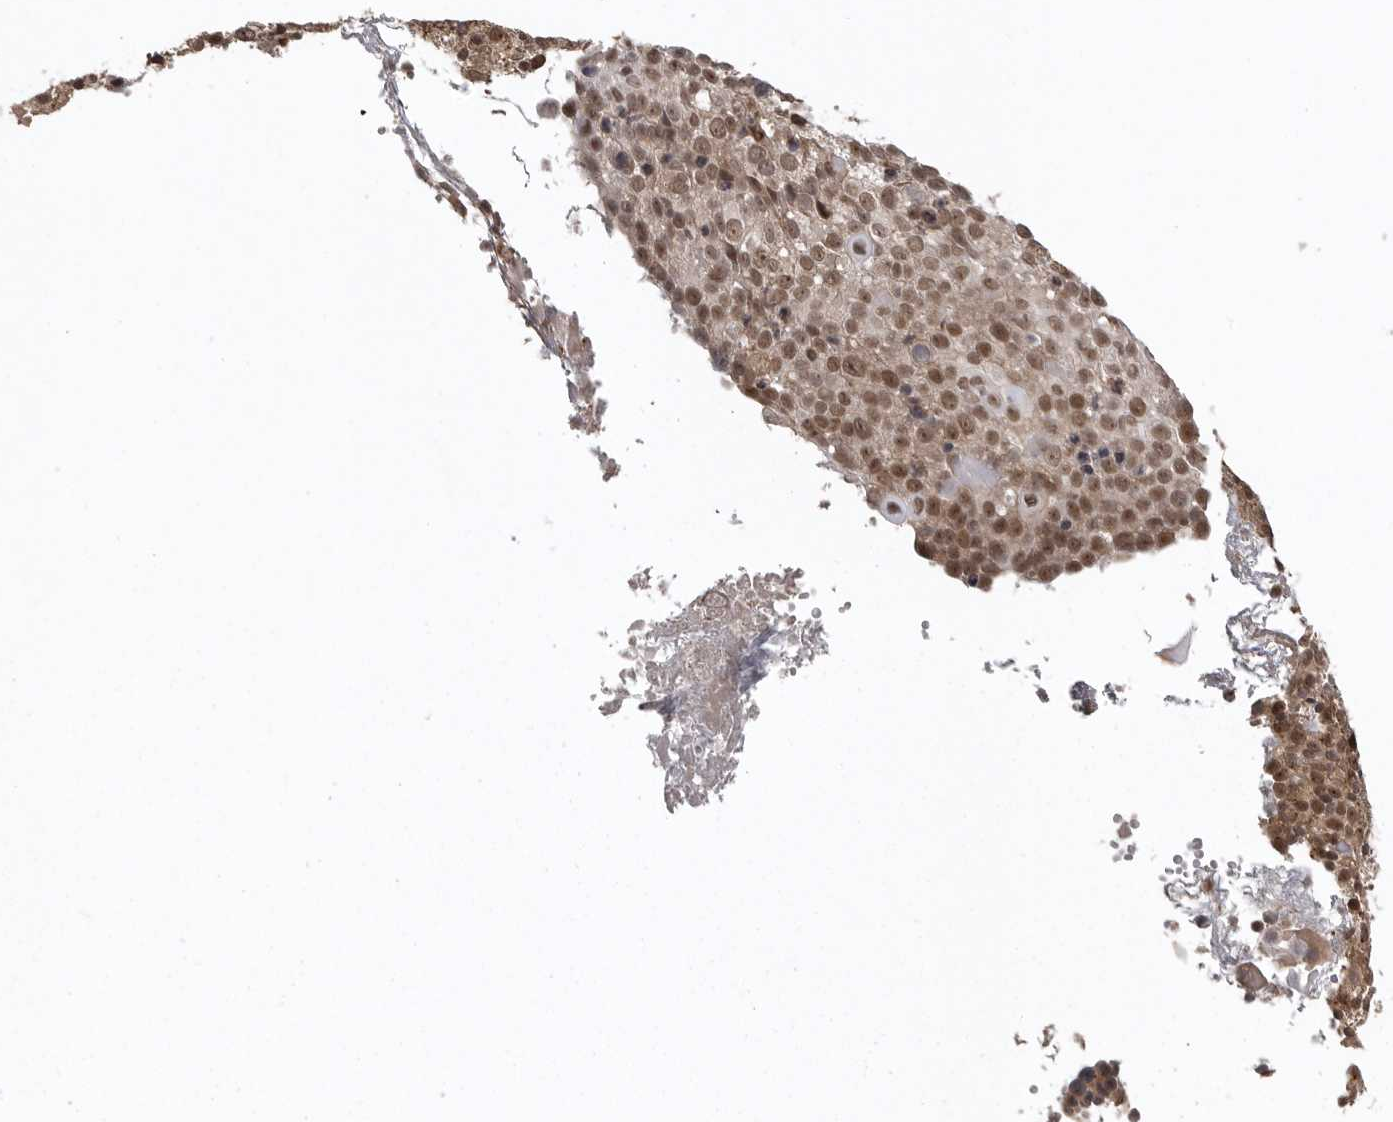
{"staining": {"intensity": "moderate", "quantity": ">75%", "location": "nuclear"}, "tissue": "cervical cancer", "cell_type": "Tumor cells", "image_type": "cancer", "snomed": [{"axis": "morphology", "description": "Squamous cell carcinoma, NOS"}, {"axis": "topography", "description": "Cervix"}], "caption": "Human cervical cancer stained with a brown dye exhibits moderate nuclear positive staining in approximately >75% of tumor cells.", "gene": "DNAJC8", "patient": {"sex": "female", "age": 74}}